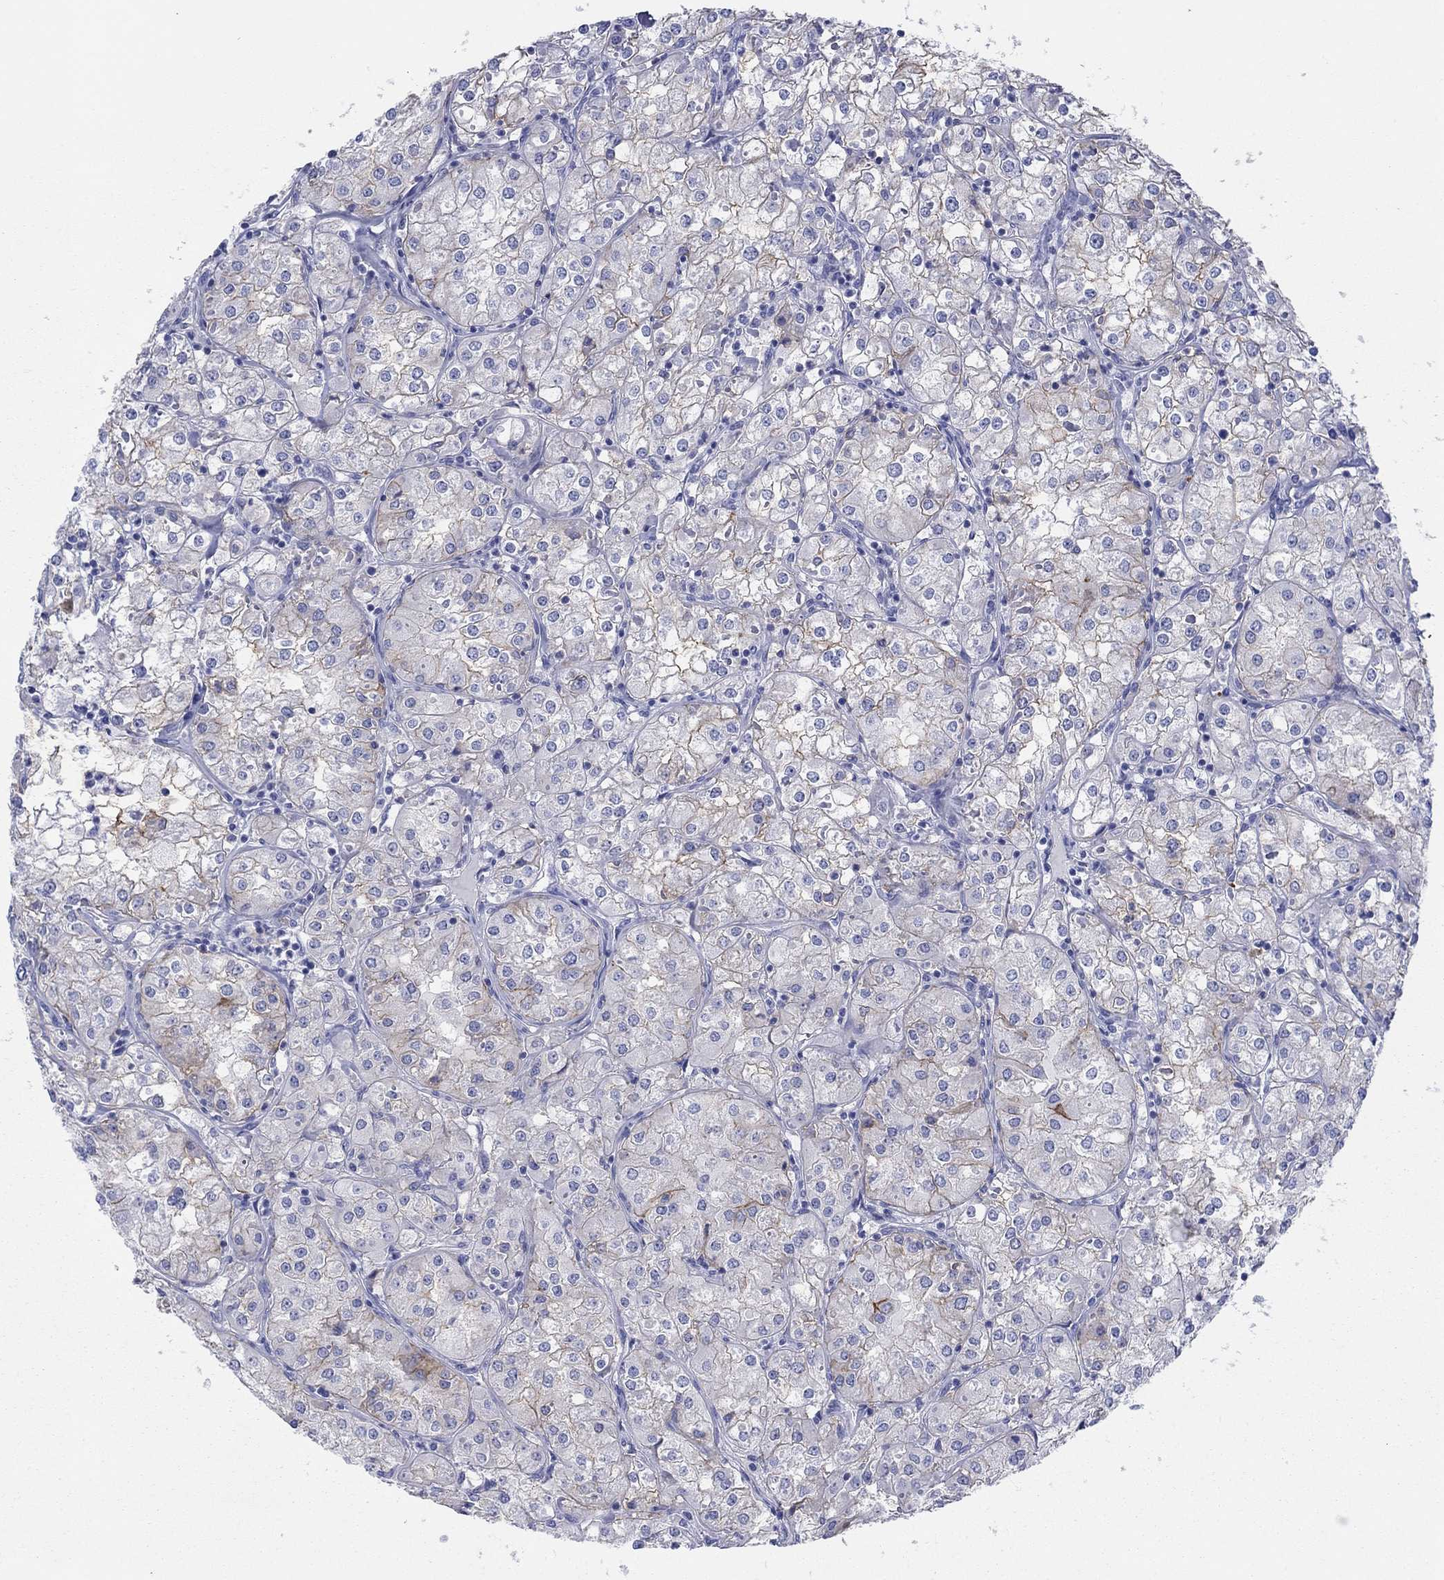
{"staining": {"intensity": "moderate", "quantity": "<25%", "location": "cytoplasmic/membranous"}, "tissue": "renal cancer", "cell_type": "Tumor cells", "image_type": "cancer", "snomed": [{"axis": "morphology", "description": "Adenocarcinoma, NOS"}, {"axis": "topography", "description": "Kidney"}], "caption": "A low amount of moderate cytoplasmic/membranous staining is appreciated in about <25% of tumor cells in adenocarcinoma (renal) tissue.", "gene": "ATP1B1", "patient": {"sex": "male", "age": 77}}